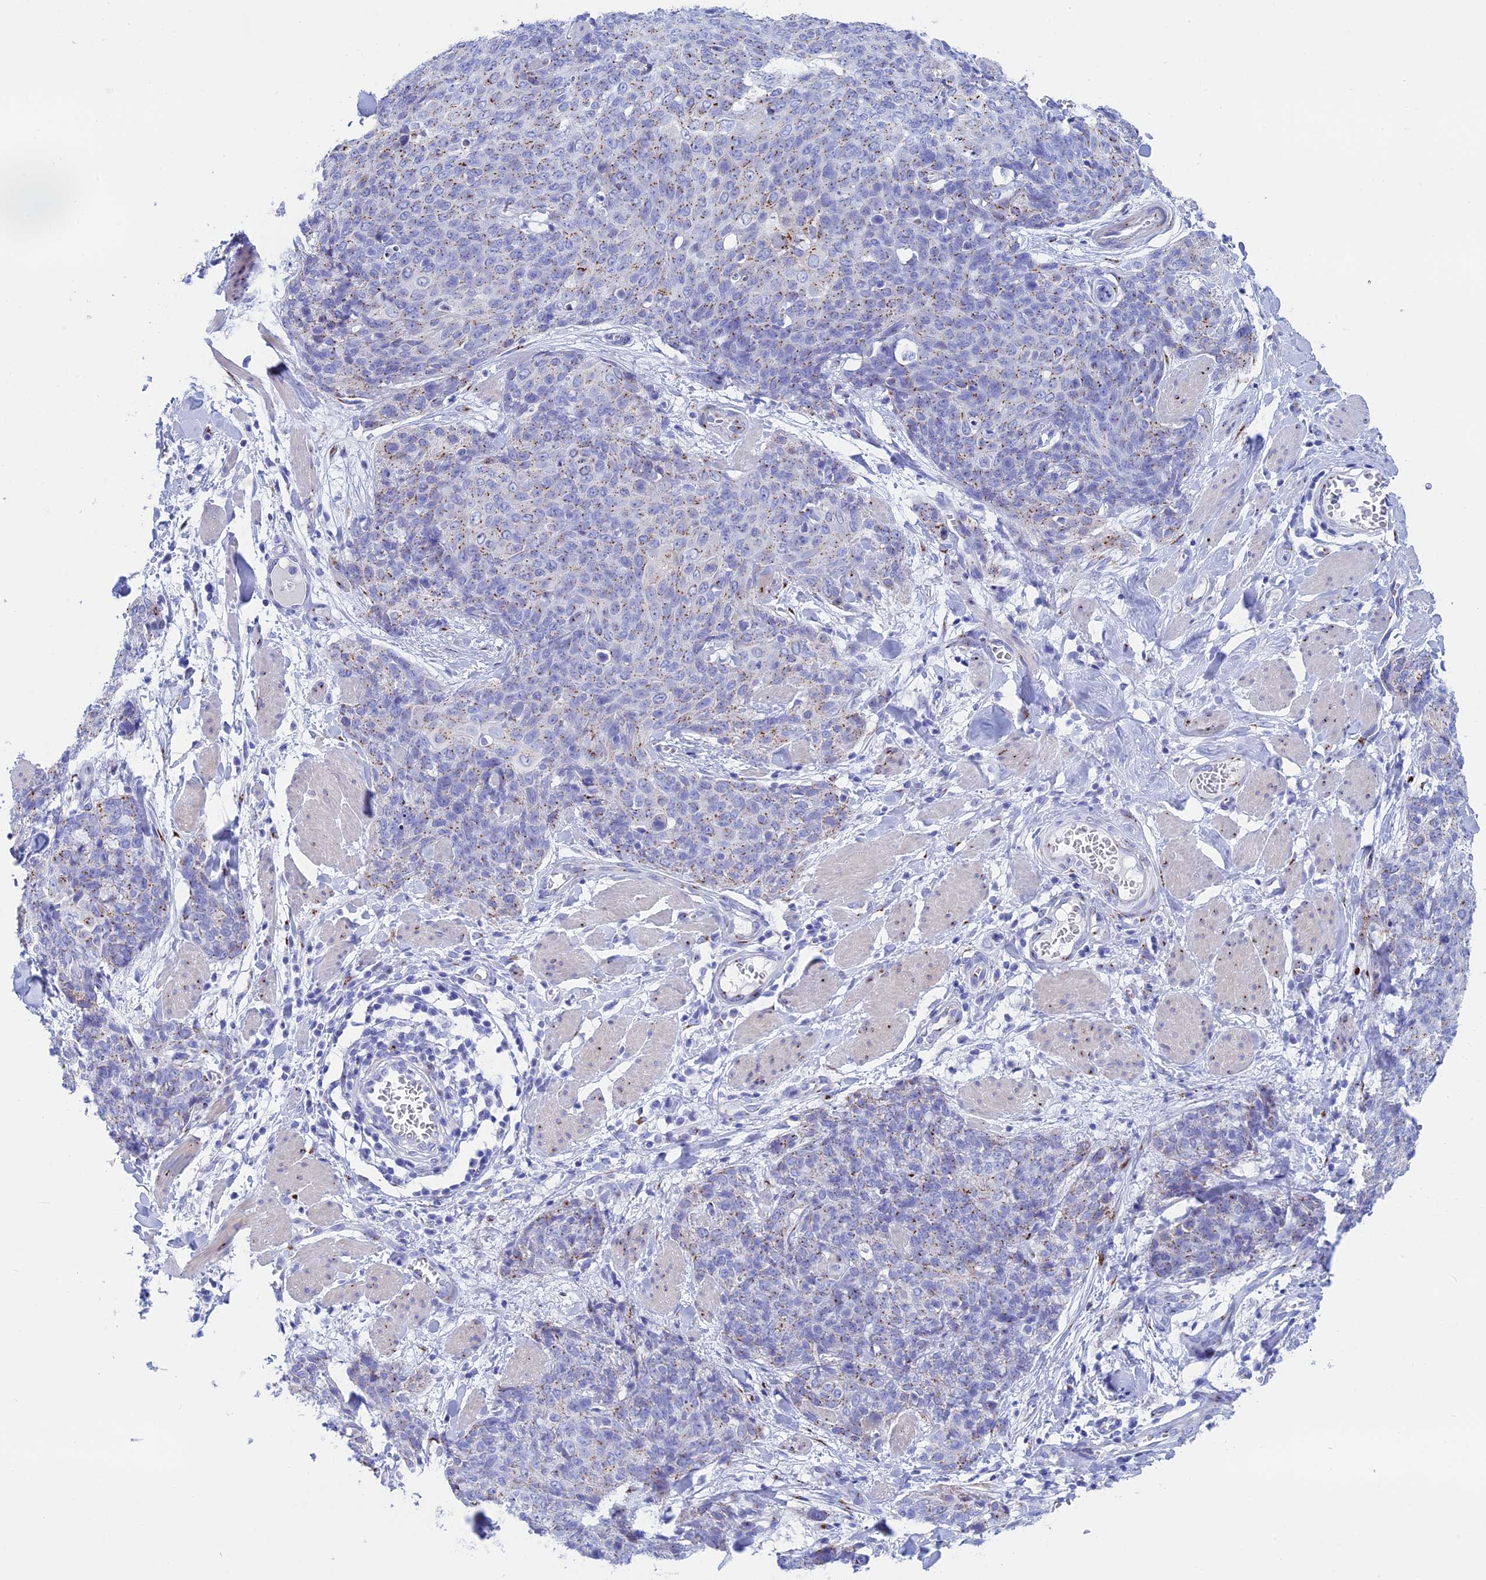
{"staining": {"intensity": "weak", "quantity": "25%-75%", "location": "cytoplasmic/membranous"}, "tissue": "skin cancer", "cell_type": "Tumor cells", "image_type": "cancer", "snomed": [{"axis": "morphology", "description": "Squamous cell carcinoma, NOS"}, {"axis": "topography", "description": "Skin"}, {"axis": "topography", "description": "Vulva"}], "caption": "Protein analysis of squamous cell carcinoma (skin) tissue reveals weak cytoplasmic/membranous positivity in approximately 25%-75% of tumor cells. (Brightfield microscopy of DAB IHC at high magnification).", "gene": "ERICH4", "patient": {"sex": "female", "age": 85}}